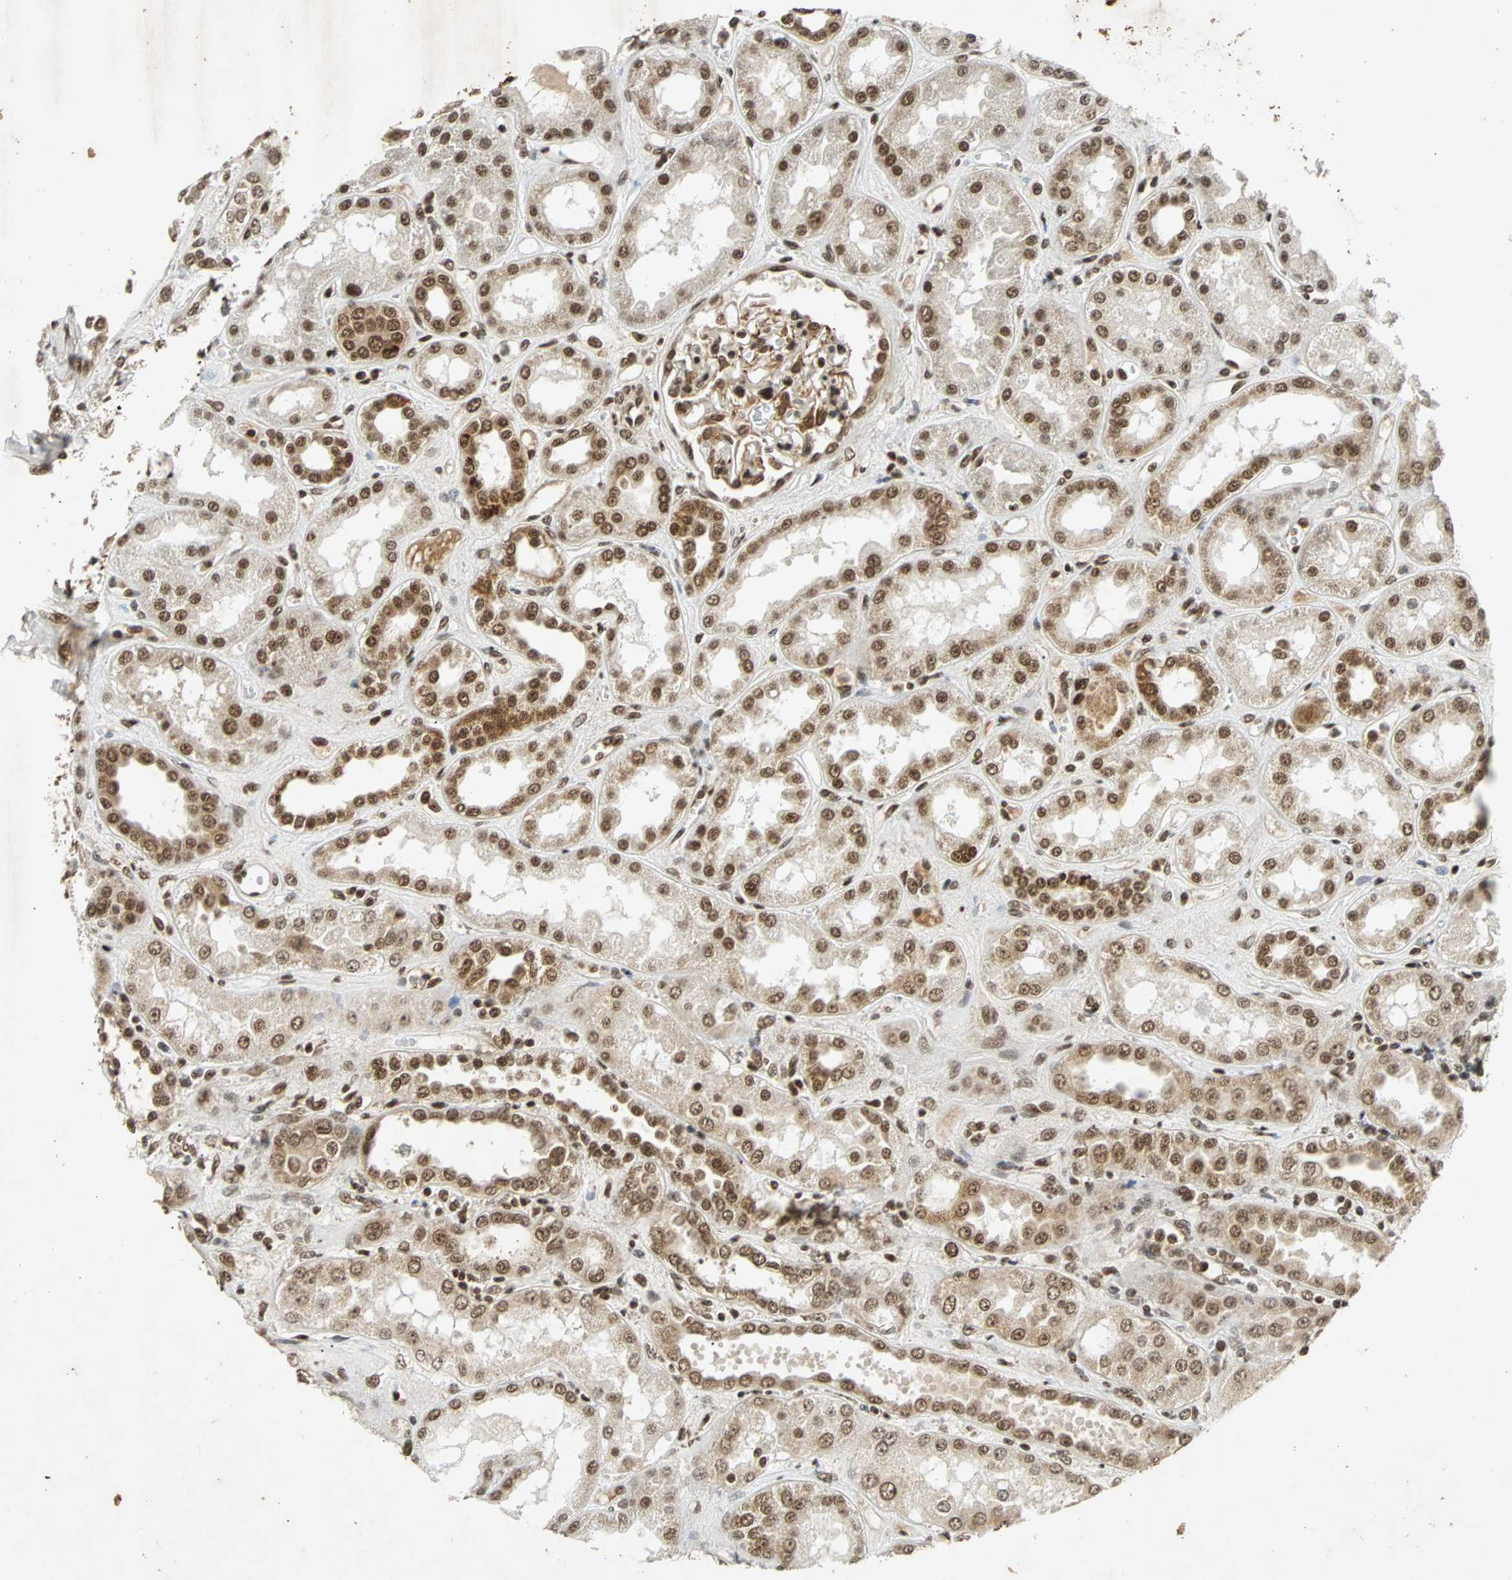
{"staining": {"intensity": "strong", "quantity": ">75%", "location": "nuclear"}, "tissue": "kidney", "cell_type": "Cells in glomeruli", "image_type": "normal", "snomed": [{"axis": "morphology", "description": "Normal tissue, NOS"}, {"axis": "topography", "description": "Kidney"}], "caption": "Unremarkable kidney was stained to show a protein in brown. There is high levels of strong nuclear staining in about >75% of cells in glomeruli. The staining was performed using DAB (3,3'-diaminobenzidine) to visualize the protein expression in brown, while the nuclei were stained in blue with hematoxylin (Magnification: 20x).", "gene": "TAF5", "patient": {"sex": "male", "age": 59}}